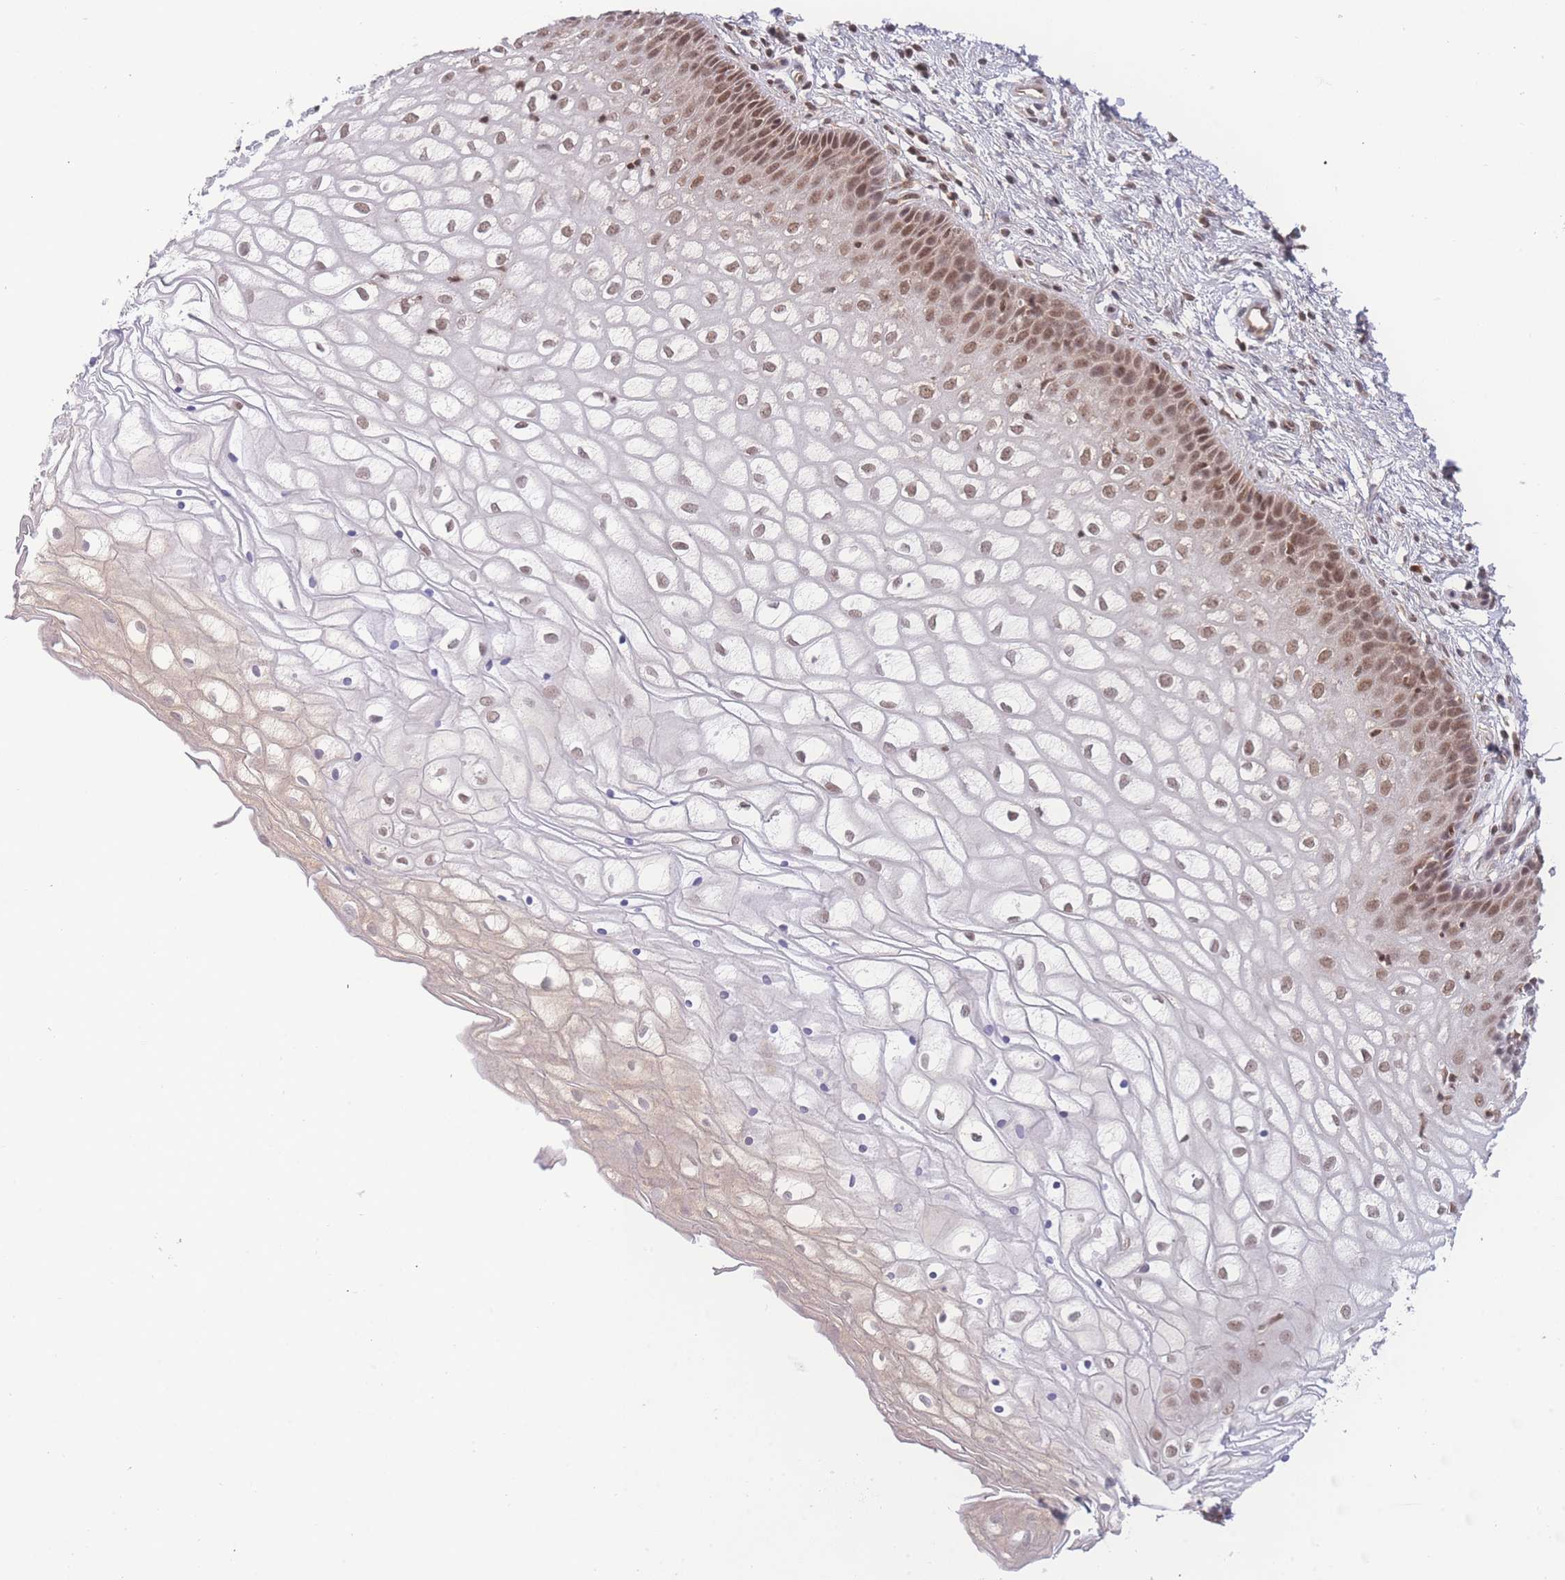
{"staining": {"intensity": "moderate", "quantity": ">75%", "location": "nuclear"}, "tissue": "vagina", "cell_type": "Squamous epithelial cells", "image_type": "normal", "snomed": [{"axis": "morphology", "description": "Normal tissue, NOS"}, {"axis": "topography", "description": "Vagina"}], "caption": "Immunohistochemical staining of normal human vagina reveals >75% levels of moderate nuclear protein expression in about >75% of squamous epithelial cells. (Brightfield microscopy of DAB IHC at high magnification).", "gene": "RAVER1", "patient": {"sex": "female", "age": 34}}